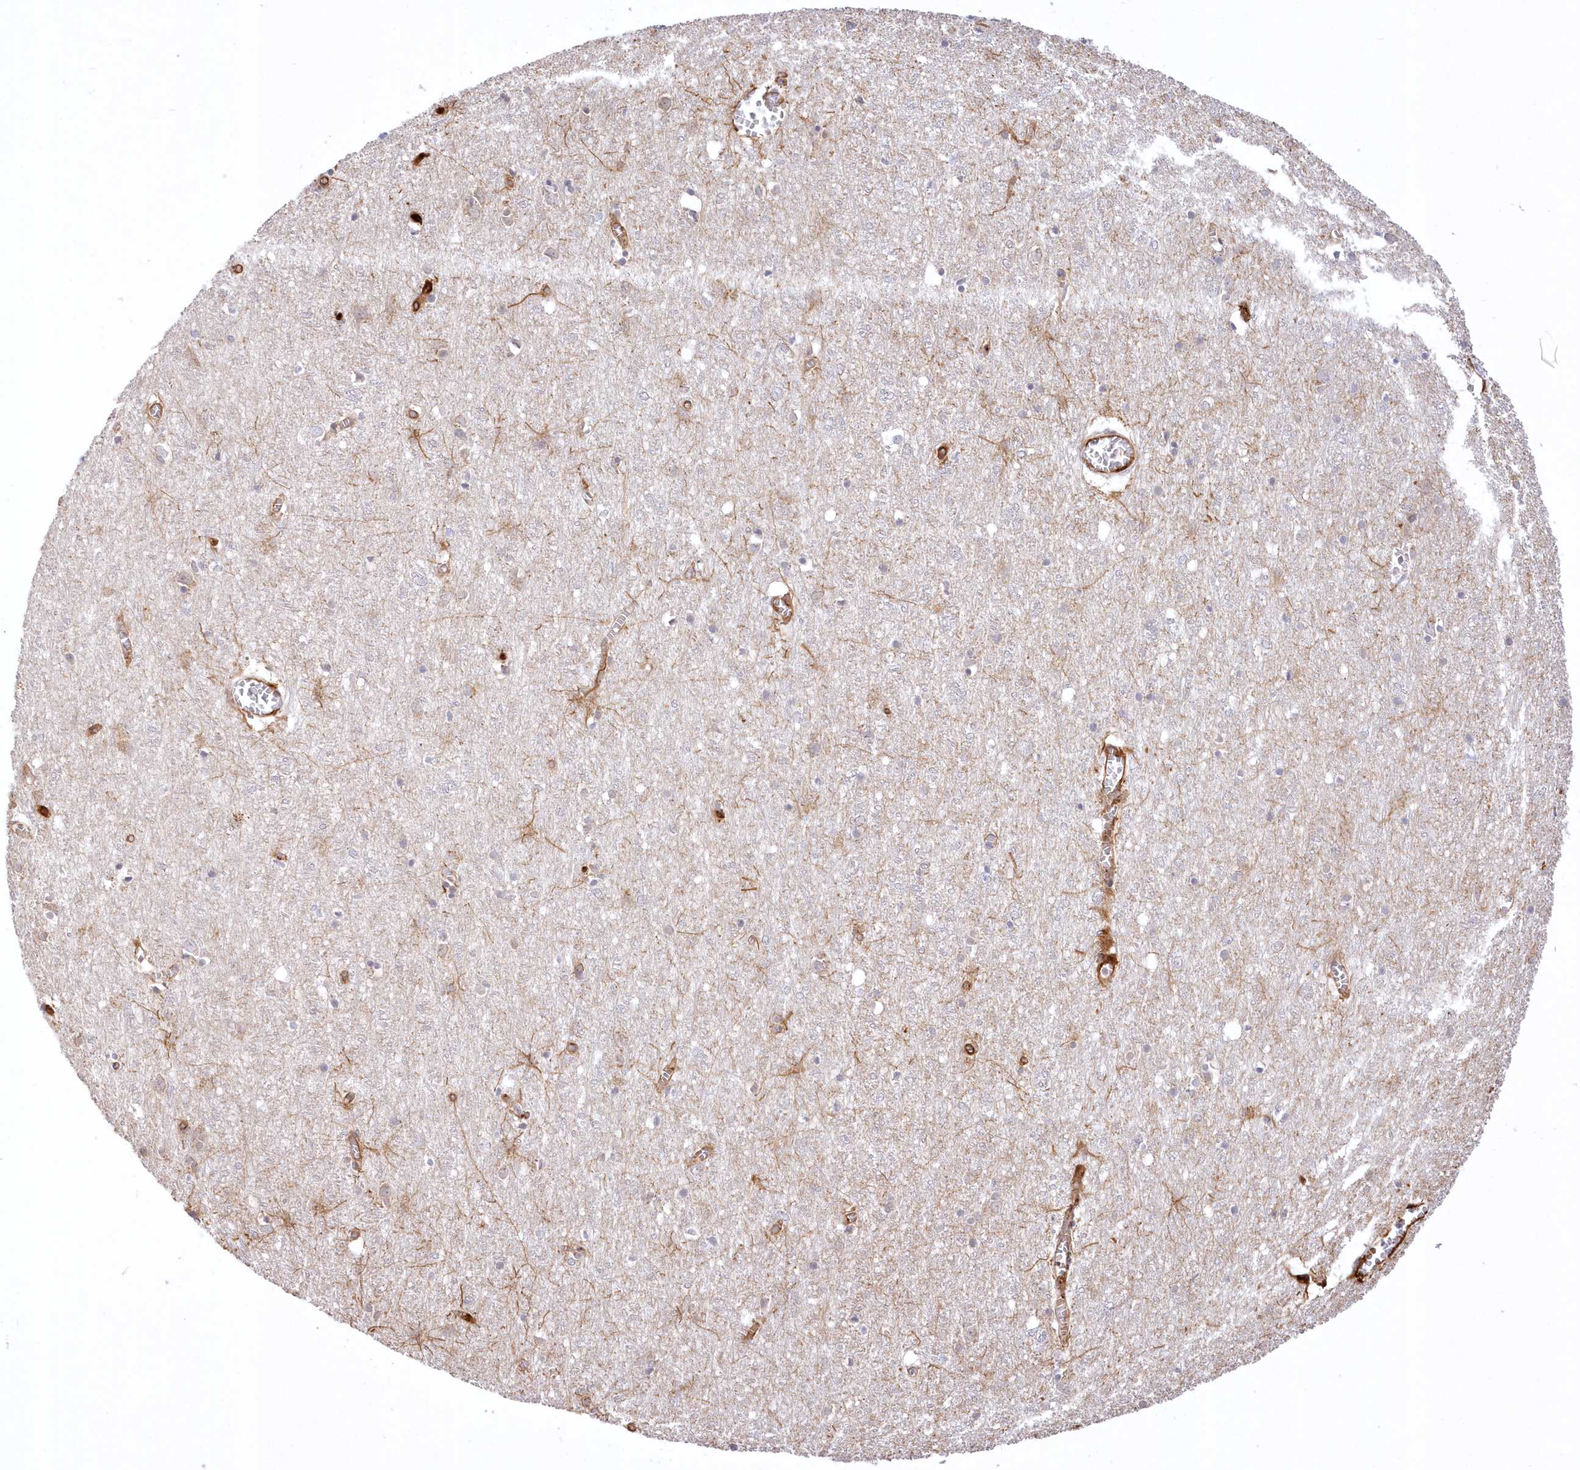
{"staining": {"intensity": "weak", "quantity": "25%-75%", "location": "cytoplasmic/membranous"}, "tissue": "cerebral cortex", "cell_type": "Endothelial cells", "image_type": "normal", "snomed": [{"axis": "morphology", "description": "Normal tissue, NOS"}, {"axis": "topography", "description": "Cerebral cortex"}], "caption": "Protein analysis of benign cerebral cortex exhibits weak cytoplasmic/membranous positivity in about 25%-75% of endothelial cells.", "gene": "WBP1L", "patient": {"sex": "female", "age": 64}}